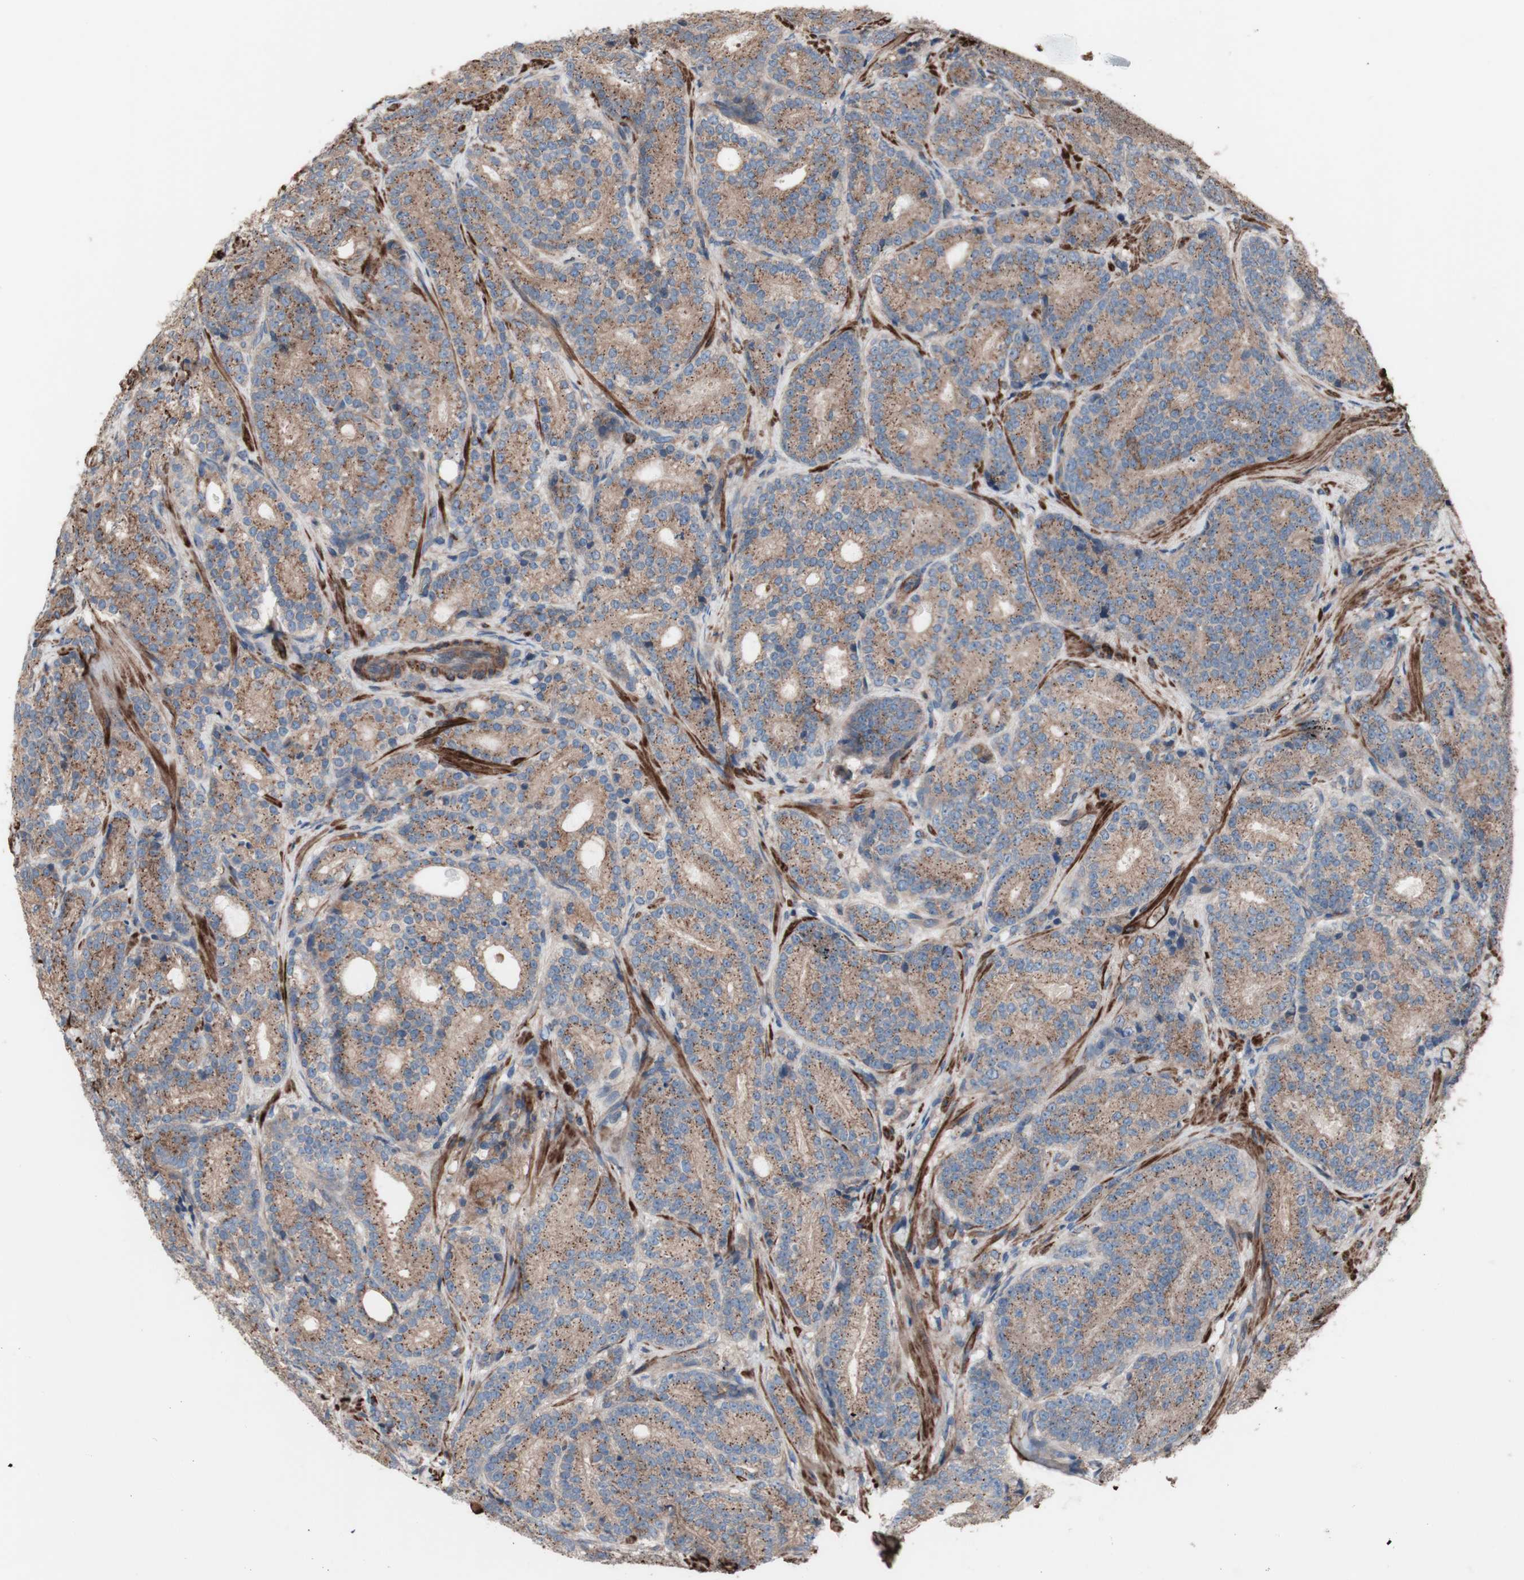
{"staining": {"intensity": "moderate", "quantity": ">75%", "location": "cytoplasmic/membranous"}, "tissue": "prostate cancer", "cell_type": "Tumor cells", "image_type": "cancer", "snomed": [{"axis": "morphology", "description": "Adenocarcinoma, High grade"}, {"axis": "topography", "description": "Prostate"}], "caption": "Human prostate cancer stained with a brown dye shows moderate cytoplasmic/membranous positive positivity in about >75% of tumor cells.", "gene": "COPB1", "patient": {"sex": "male", "age": 61}}